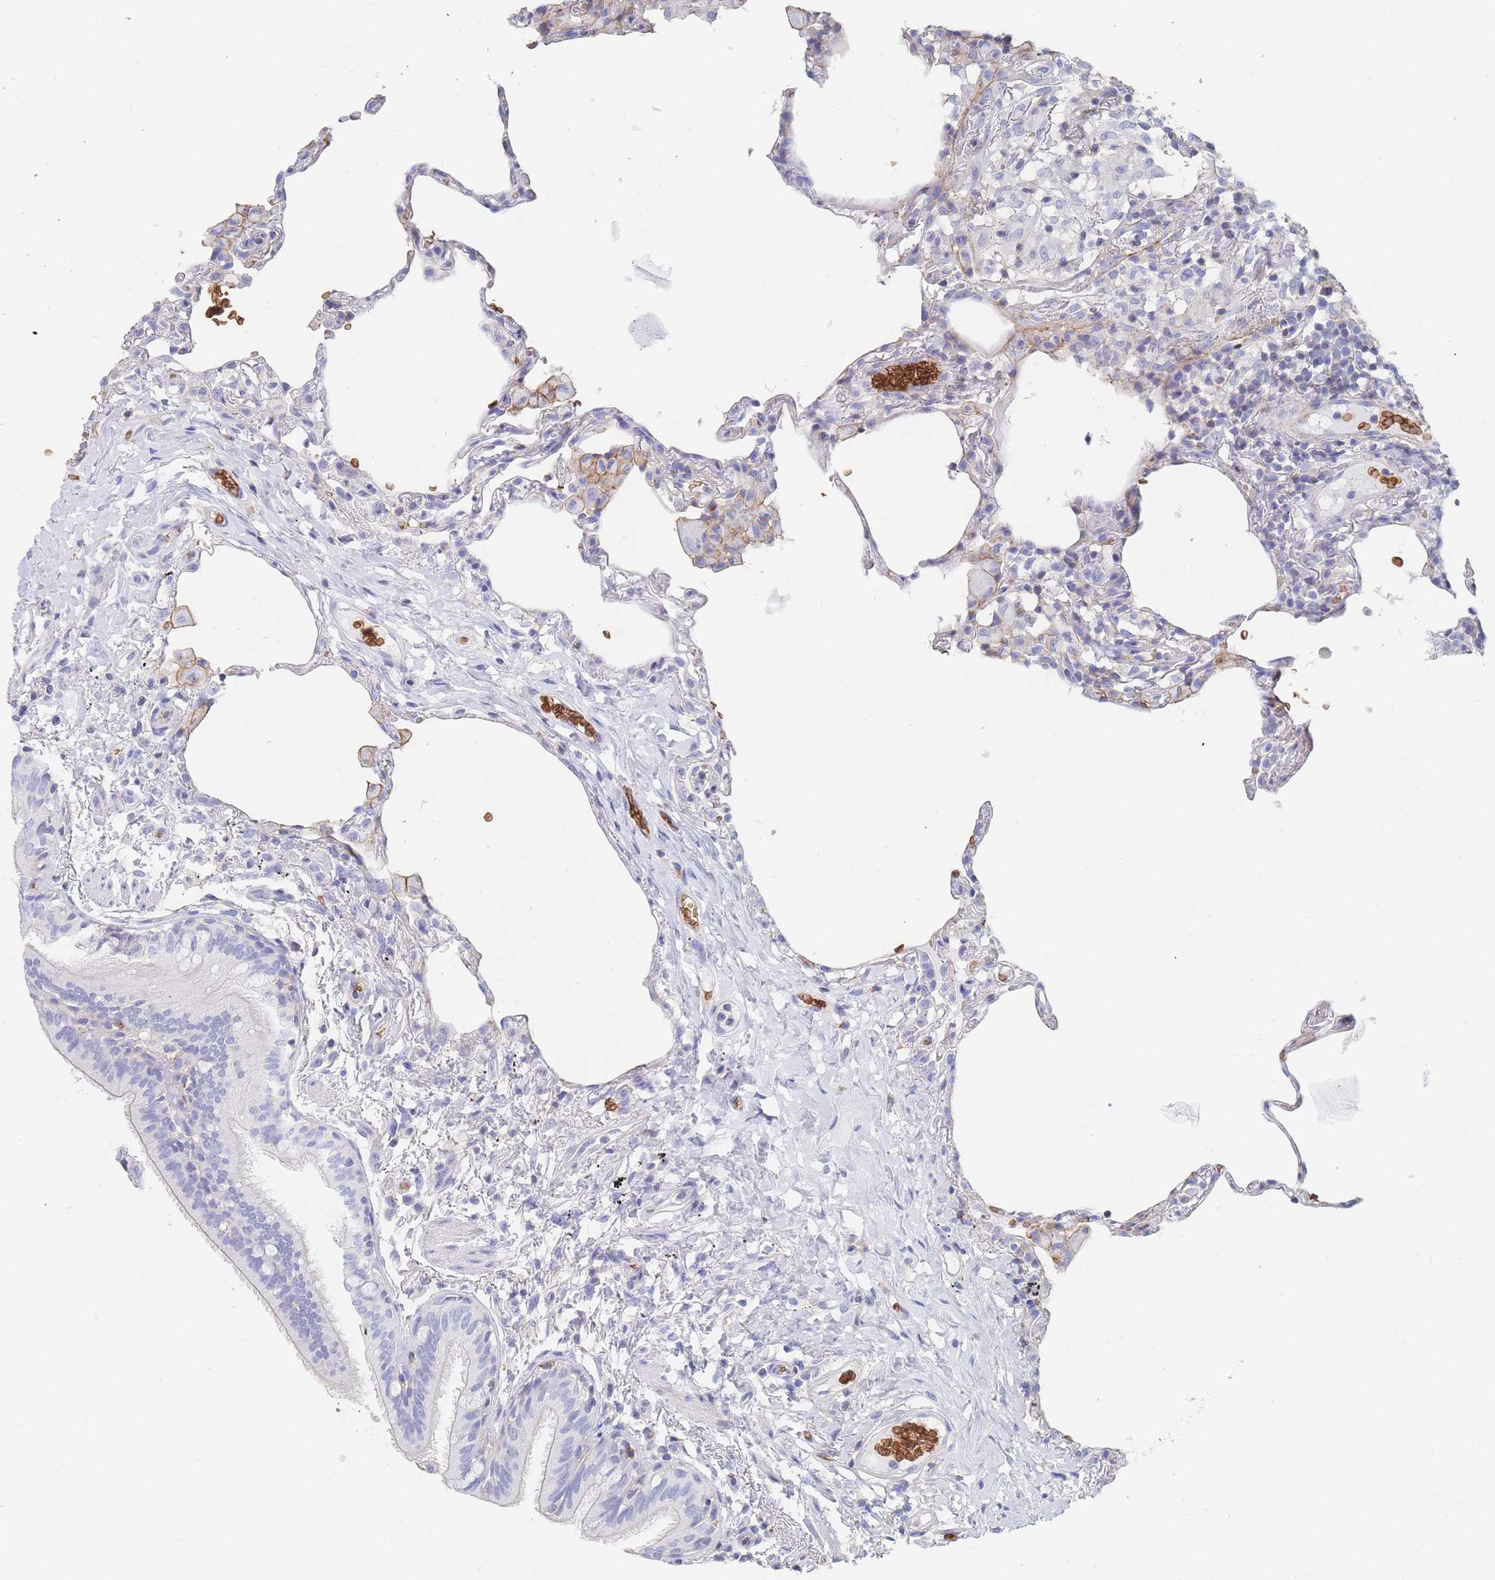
{"staining": {"intensity": "negative", "quantity": "none", "location": "none"}, "tissue": "lung", "cell_type": "Alveolar cells", "image_type": "normal", "snomed": [{"axis": "morphology", "description": "Normal tissue, NOS"}, {"axis": "topography", "description": "Lung"}], "caption": "A histopathology image of human lung is negative for staining in alveolar cells. (DAB immunohistochemistry (IHC) visualized using brightfield microscopy, high magnification).", "gene": "SLC2A1", "patient": {"sex": "female", "age": 57}}